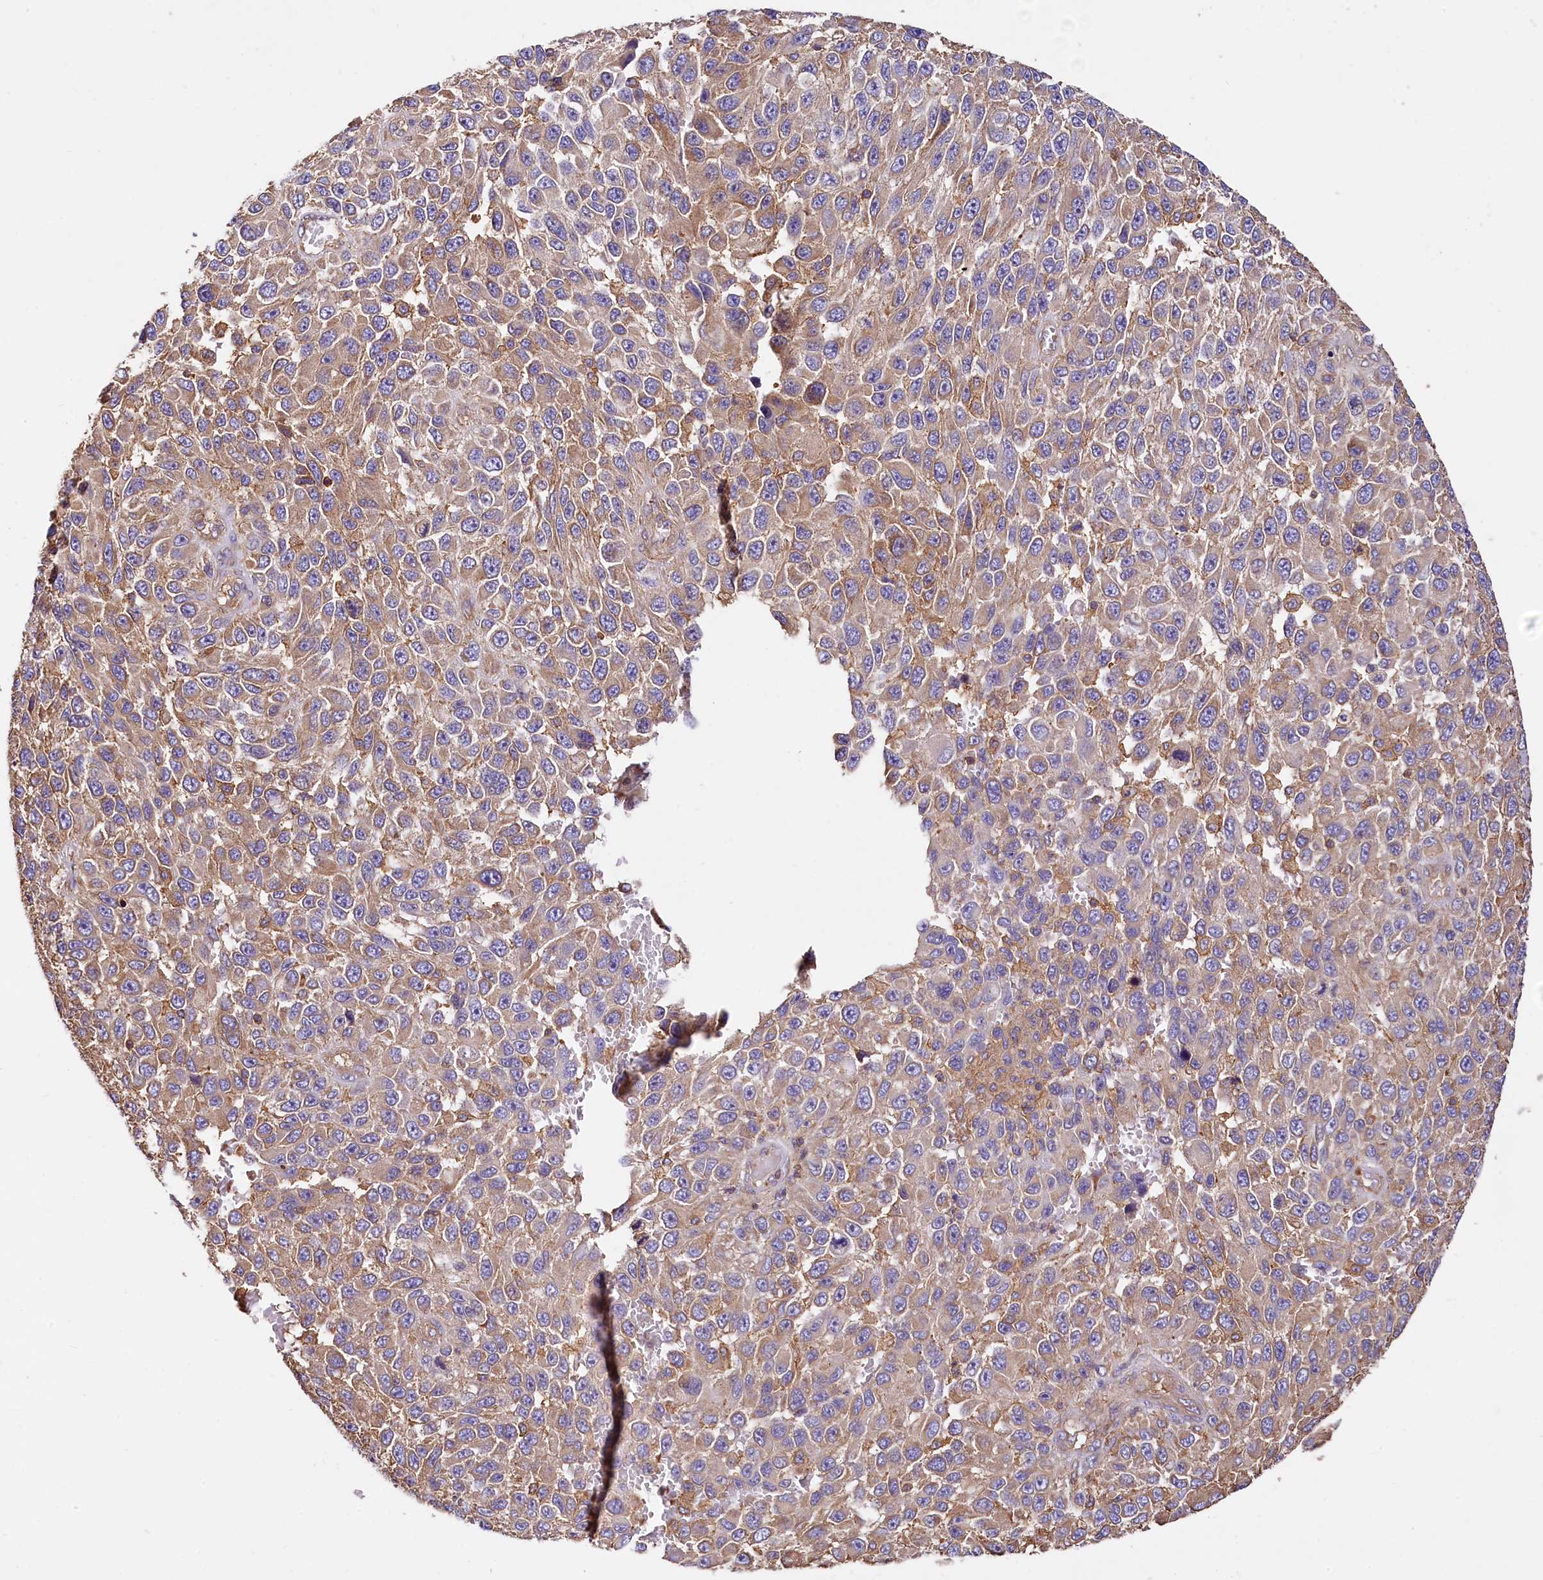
{"staining": {"intensity": "moderate", "quantity": "25%-75%", "location": "cytoplasmic/membranous"}, "tissue": "melanoma", "cell_type": "Tumor cells", "image_type": "cancer", "snomed": [{"axis": "morphology", "description": "Normal tissue, NOS"}, {"axis": "morphology", "description": "Malignant melanoma, NOS"}, {"axis": "topography", "description": "Skin"}], "caption": "Immunohistochemistry (IHC) of human melanoma shows medium levels of moderate cytoplasmic/membranous positivity in approximately 25%-75% of tumor cells.", "gene": "RARS2", "patient": {"sex": "female", "age": 96}}